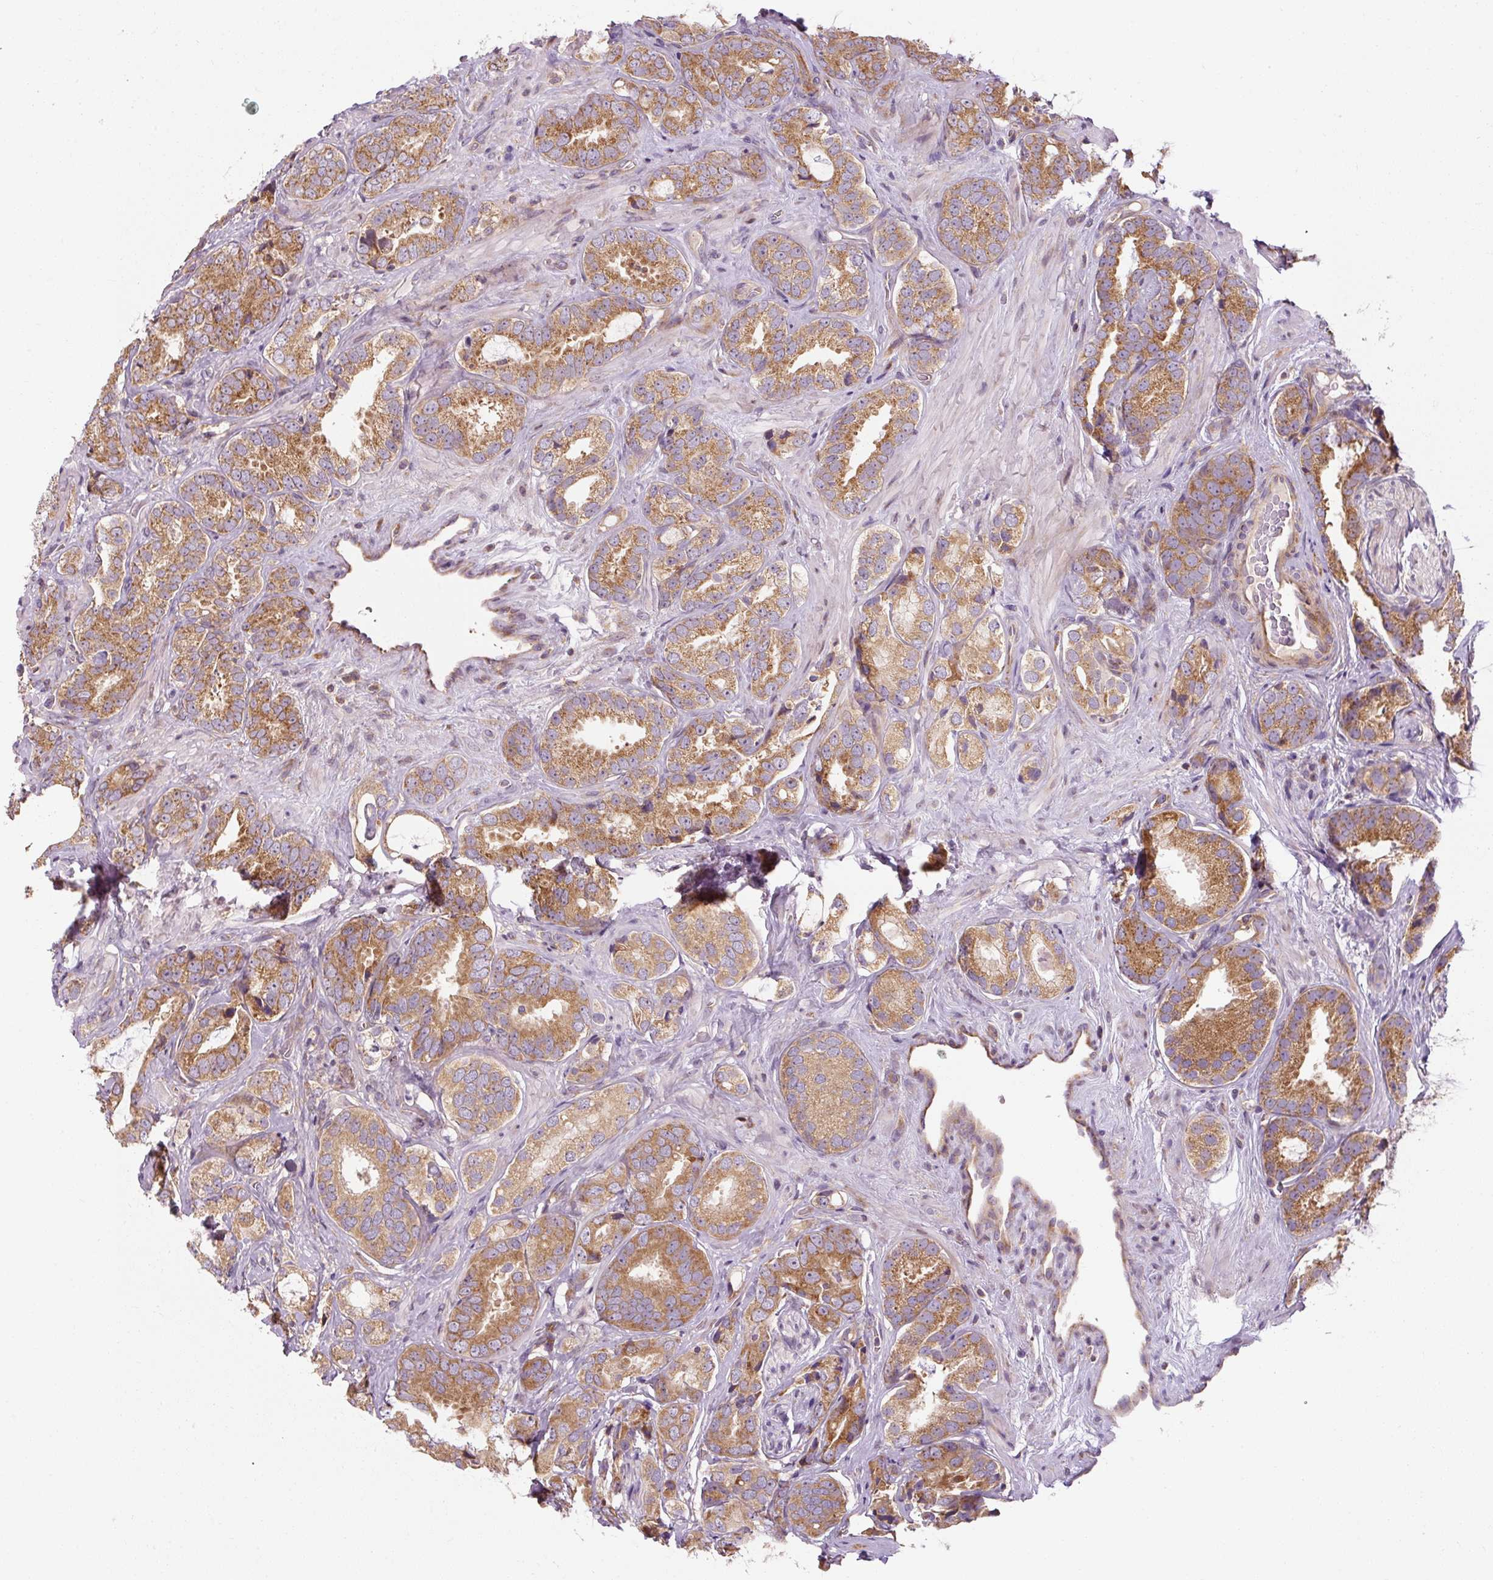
{"staining": {"intensity": "moderate", "quantity": ">75%", "location": "cytoplasmic/membranous"}, "tissue": "prostate cancer", "cell_type": "Tumor cells", "image_type": "cancer", "snomed": [{"axis": "morphology", "description": "Adenocarcinoma, High grade"}, {"axis": "topography", "description": "Prostate"}], "caption": "A medium amount of moderate cytoplasmic/membranous staining is identified in about >75% of tumor cells in prostate high-grade adenocarcinoma tissue.", "gene": "PRSS48", "patient": {"sex": "male", "age": 71}}